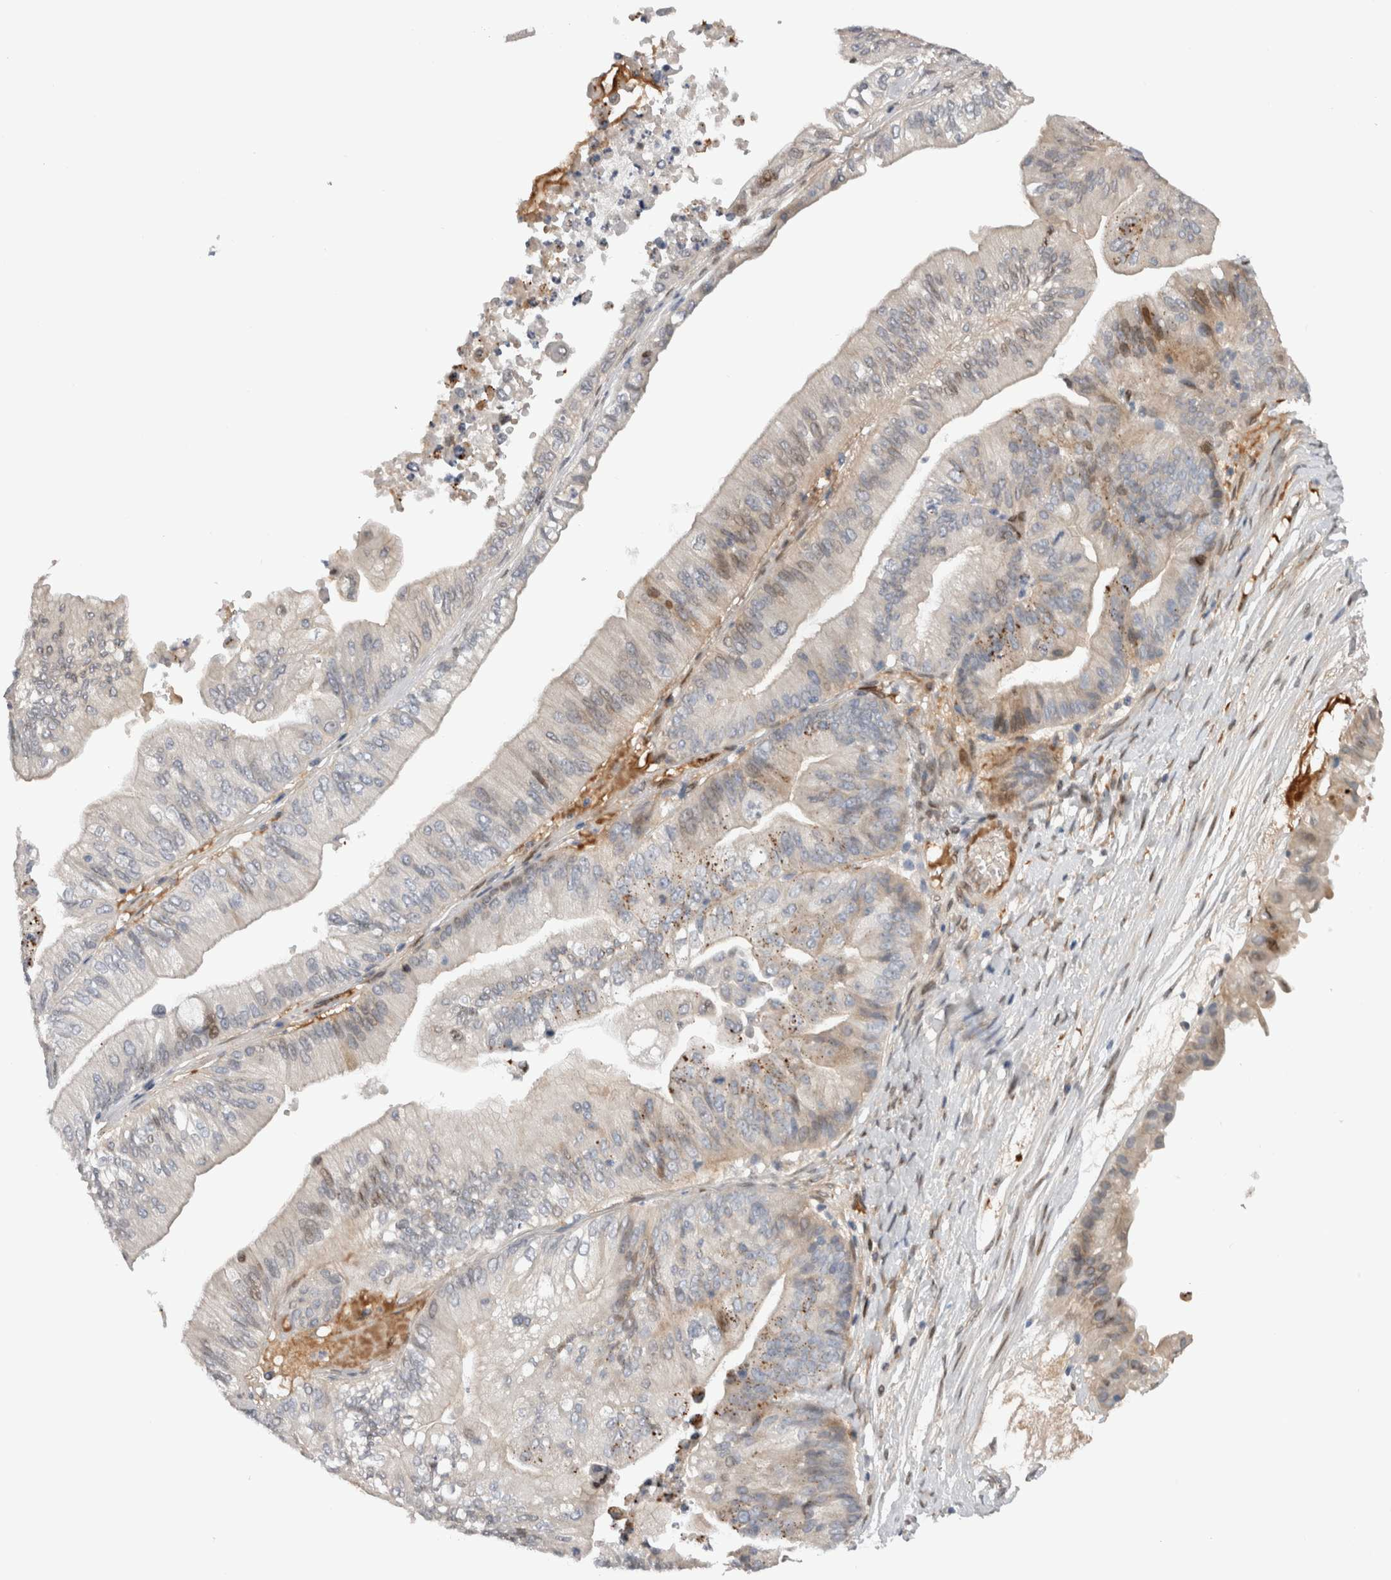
{"staining": {"intensity": "weak", "quantity": "<25%", "location": "nuclear"}, "tissue": "ovarian cancer", "cell_type": "Tumor cells", "image_type": "cancer", "snomed": [{"axis": "morphology", "description": "Cystadenocarcinoma, mucinous, NOS"}, {"axis": "topography", "description": "Ovary"}], "caption": "Histopathology image shows no protein staining in tumor cells of ovarian cancer tissue. (DAB (3,3'-diaminobenzidine) immunohistochemistry, high magnification).", "gene": "DMTN", "patient": {"sex": "female", "age": 61}}